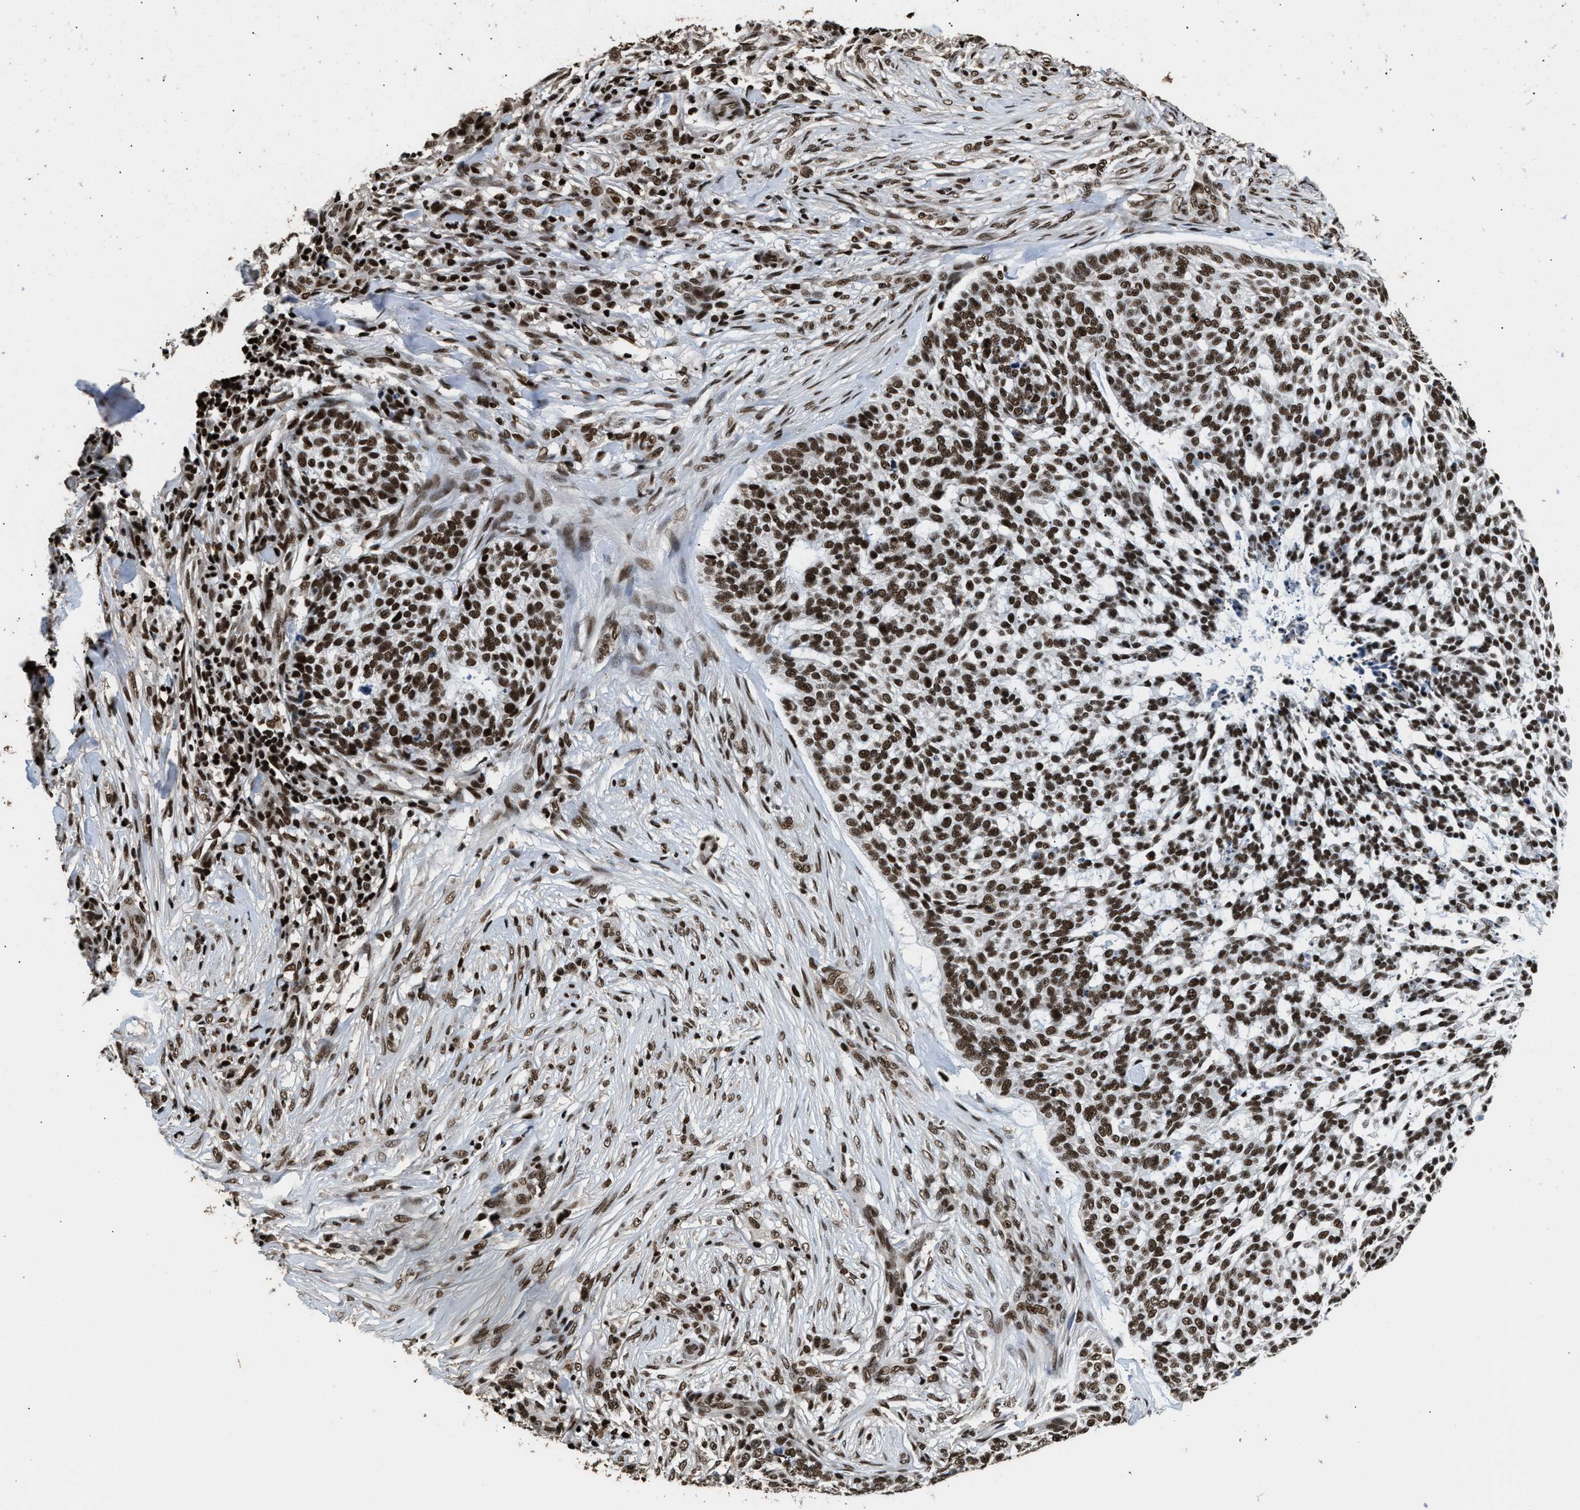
{"staining": {"intensity": "strong", "quantity": ">75%", "location": "nuclear"}, "tissue": "skin cancer", "cell_type": "Tumor cells", "image_type": "cancer", "snomed": [{"axis": "morphology", "description": "Basal cell carcinoma"}, {"axis": "topography", "description": "Skin"}], "caption": "Skin cancer was stained to show a protein in brown. There is high levels of strong nuclear expression in approximately >75% of tumor cells. The staining was performed using DAB to visualize the protein expression in brown, while the nuclei were stained in blue with hematoxylin (Magnification: 20x).", "gene": "RAD21", "patient": {"sex": "female", "age": 64}}